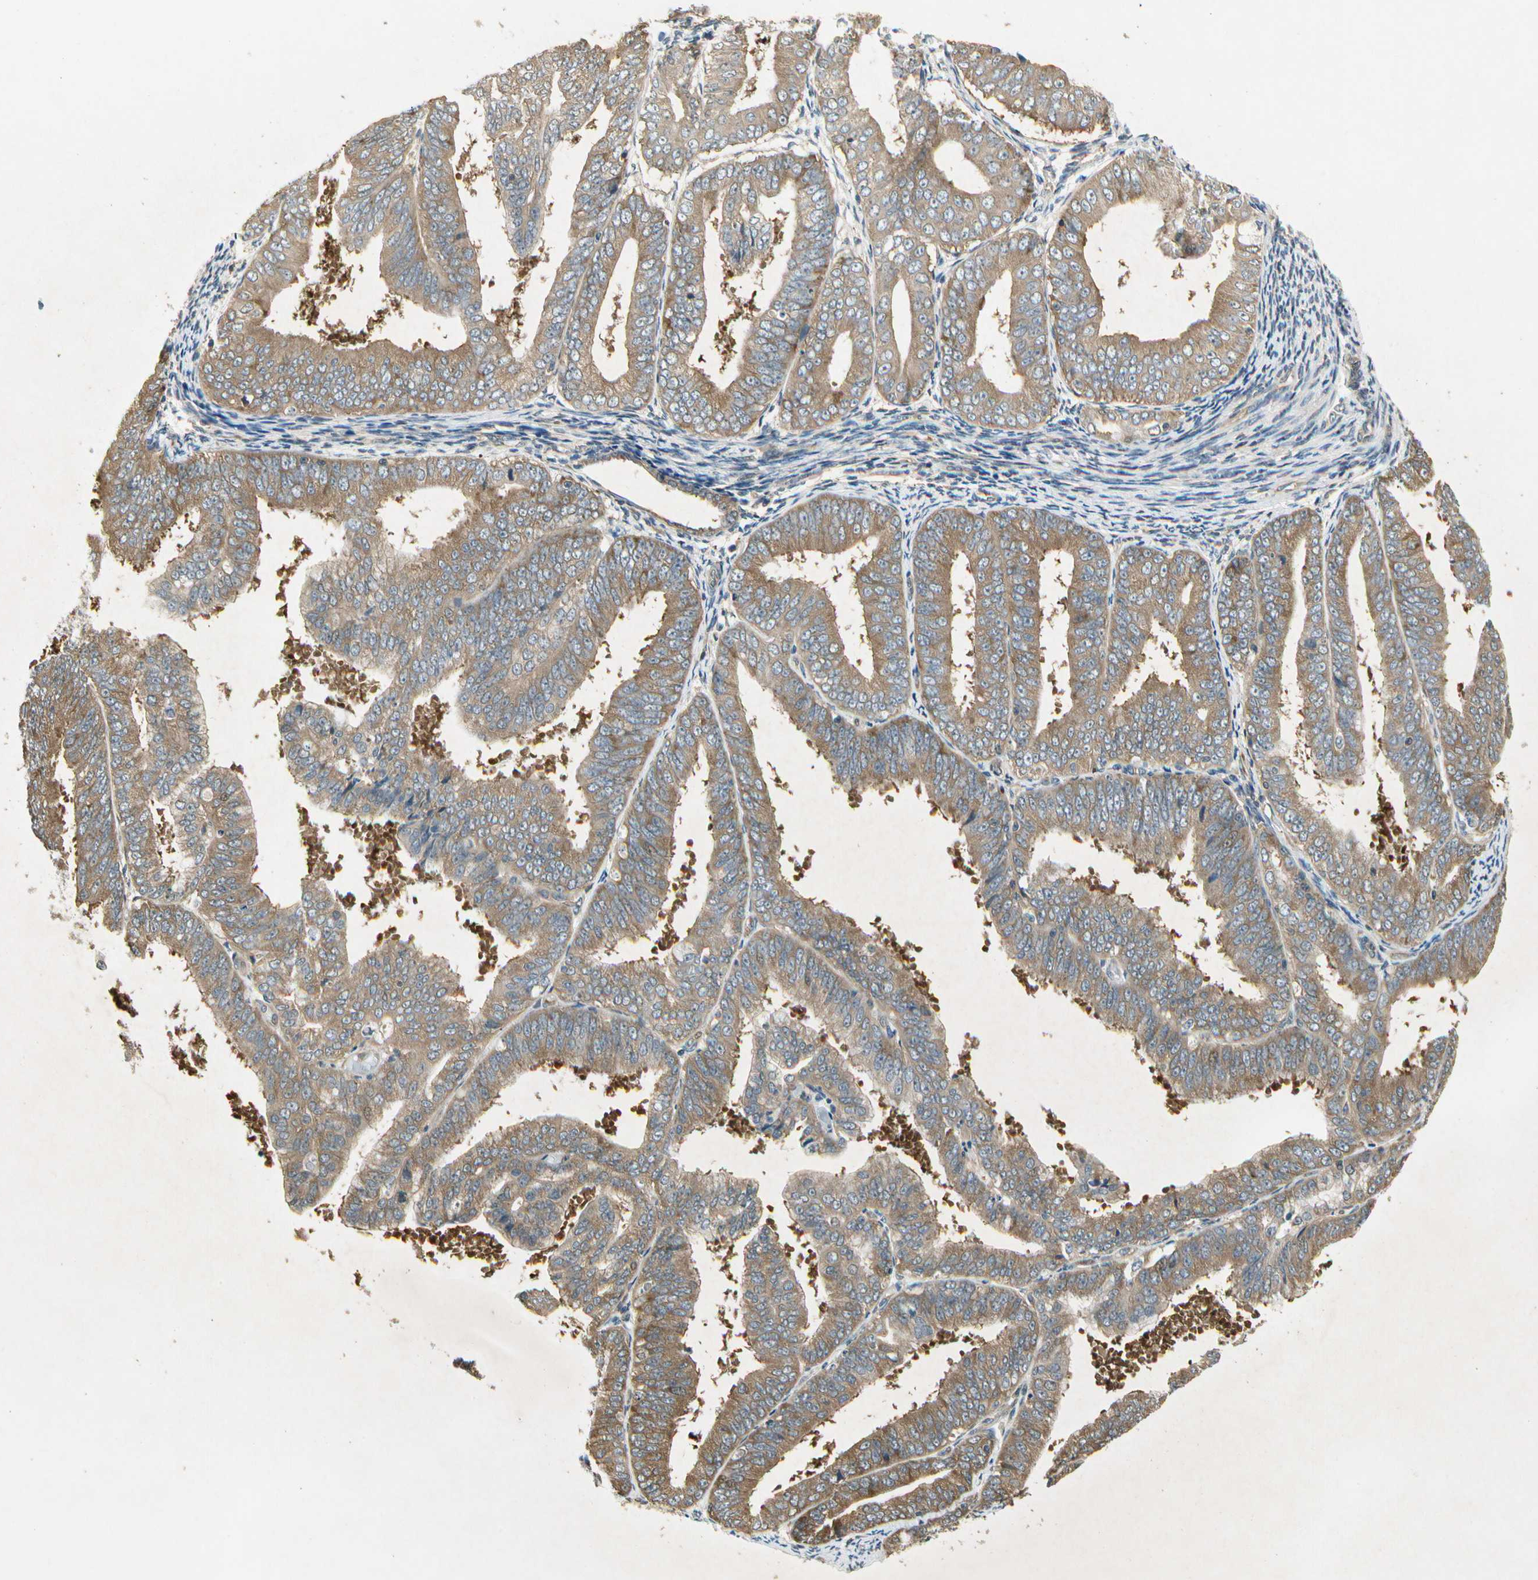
{"staining": {"intensity": "moderate", "quantity": ">75%", "location": "cytoplasmic/membranous"}, "tissue": "endometrial cancer", "cell_type": "Tumor cells", "image_type": "cancer", "snomed": [{"axis": "morphology", "description": "Adenocarcinoma, NOS"}, {"axis": "topography", "description": "Endometrium"}], "caption": "High-magnification brightfield microscopy of endometrial cancer stained with DAB (3,3'-diaminobenzidine) (brown) and counterstained with hematoxylin (blue). tumor cells exhibit moderate cytoplasmic/membranous positivity is appreciated in approximately>75% of cells. (brown staining indicates protein expression, while blue staining denotes nuclei).", "gene": "EIF1AX", "patient": {"sex": "female", "age": 63}}